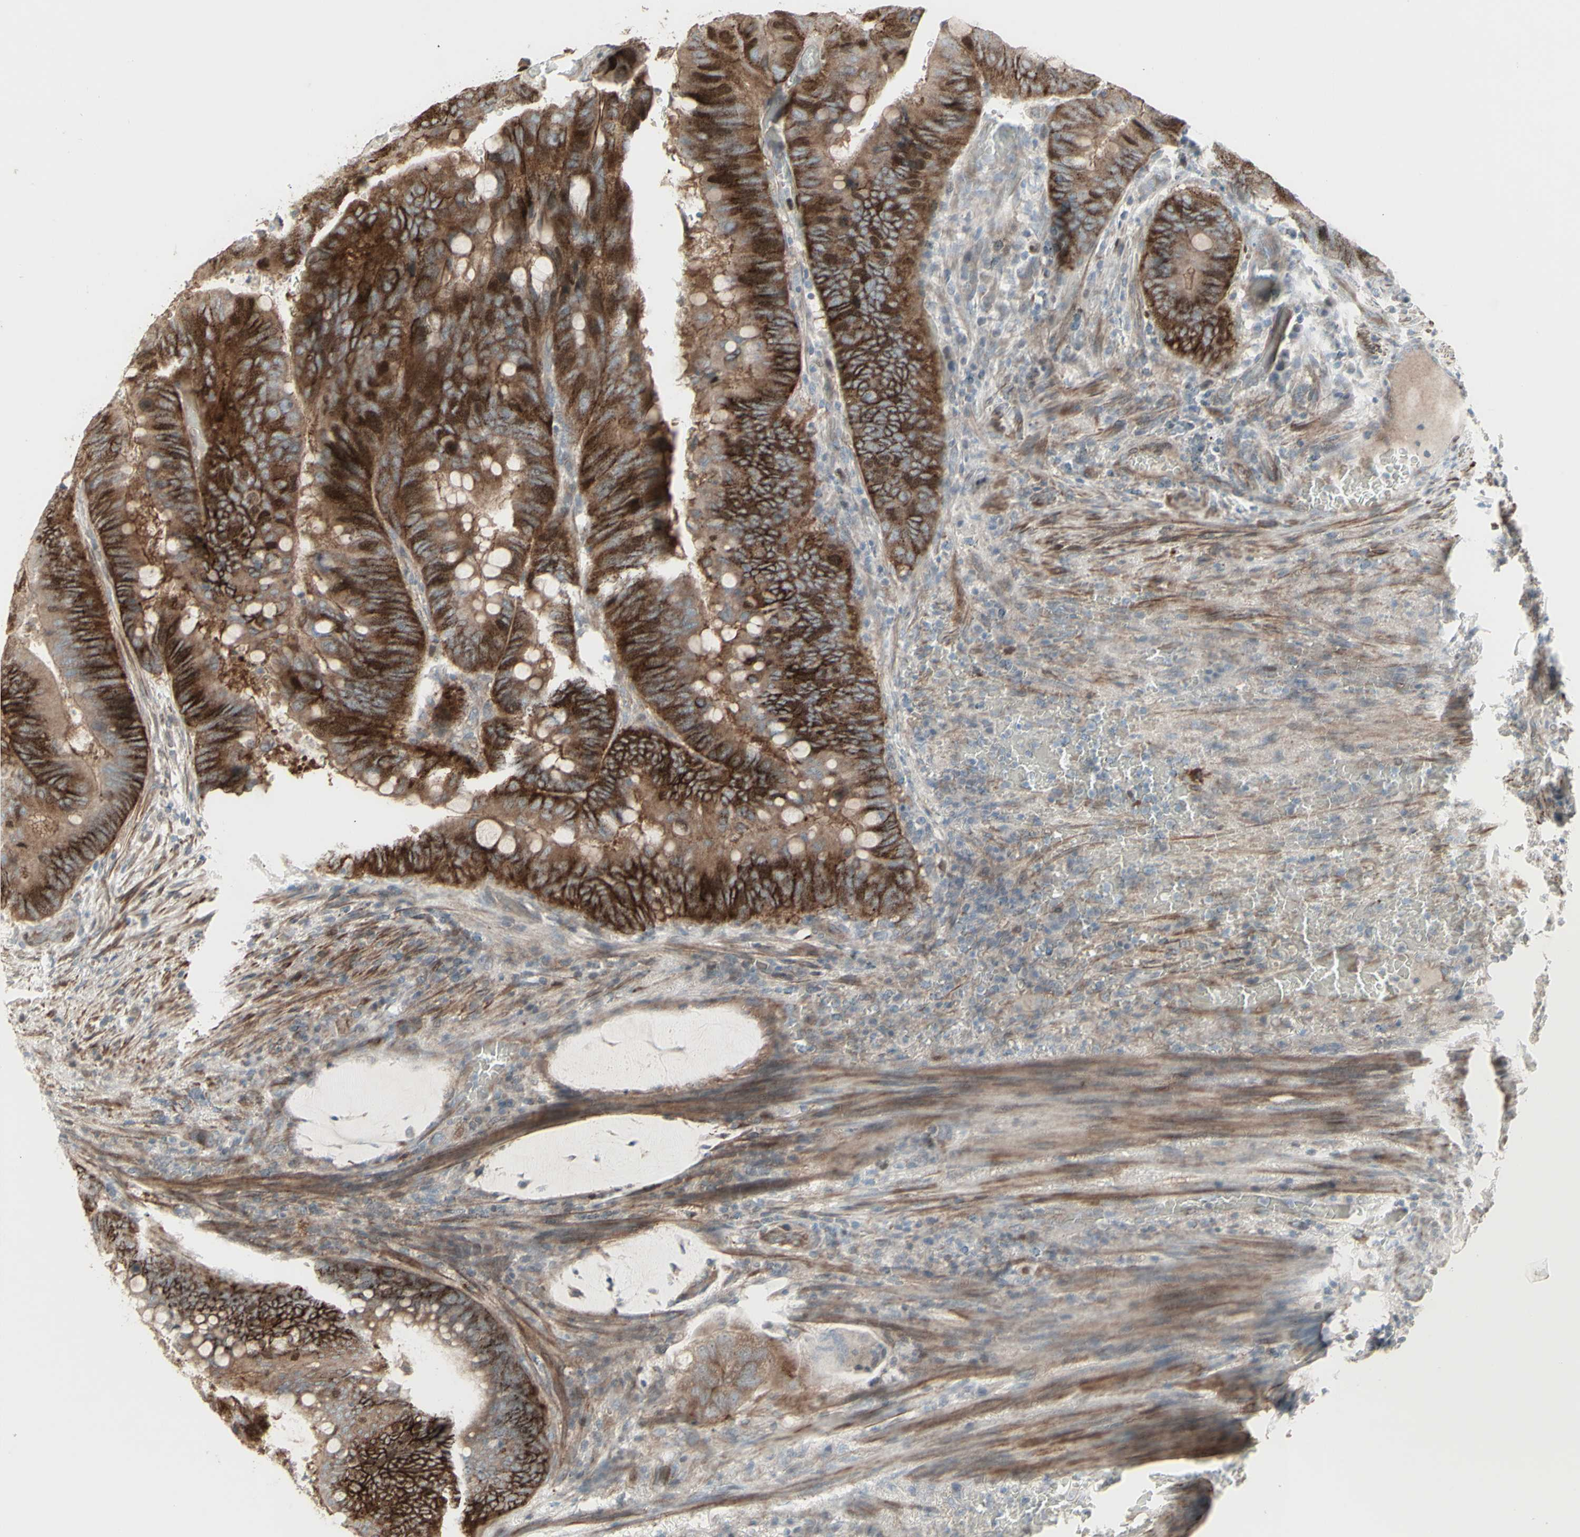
{"staining": {"intensity": "strong", "quantity": ">75%", "location": "cytoplasmic/membranous"}, "tissue": "colorectal cancer", "cell_type": "Tumor cells", "image_type": "cancer", "snomed": [{"axis": "morphology", "description": "Normal tissue, NOS"}, {"axis": "morphology", "description": "Adenocarcinoma, NOS"}, {"axis": "topography", "description": "Rectum"}, {"axis": "topography", "description": "Peripheral nerve tissue"}], "caption": "Tumor cells reveal high levels of strong cytoplasmic/membranous staining in about >75% of cells in colorectal adenocarcinoma.", "gene": "GMNN", "patient": {"sex": "male", "age": 92}}